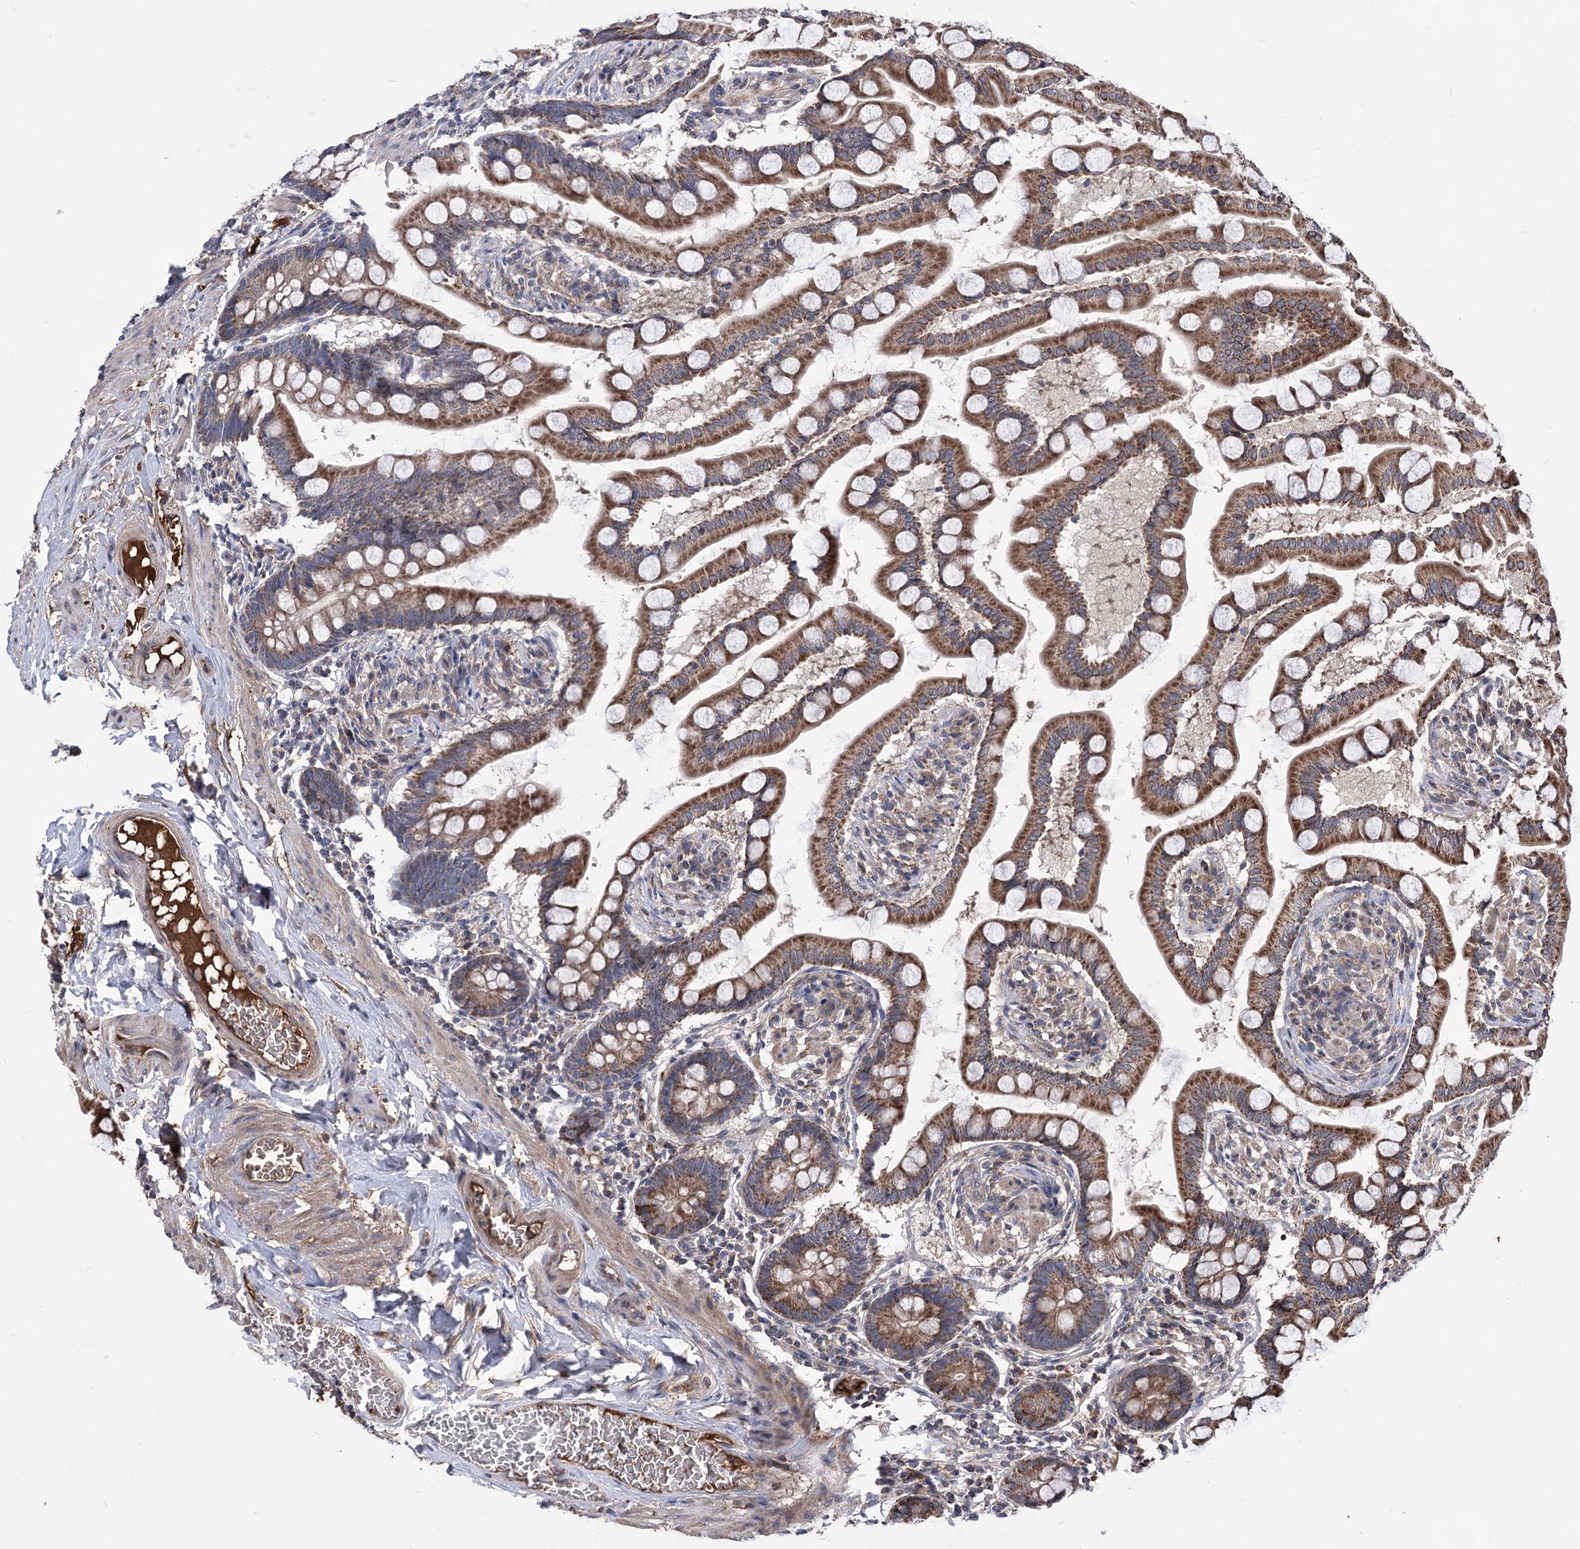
{"staining": {"intensity": "strong", "quantity": ">75%", "location": "cytoplasmic/membranous"}, "tissue": "small intestine", "cell_type": "Glandular cells", "image_type": "normal", "snomed": [{"axis": "morphology", "description": "Normal tissue, NOS"}, {"axis": "topography", "description": "Small intestine"}], "caption": "The micrograph demonstrates staining of benign small intestine, revealing strong cytoplasmic/membranous protein positivity (brown color) within glandular cells. The staining was performed using DAB, with brown indicating positive protein expression. Nuclei are stained blue with hematoxylin.", "gene": "RASSF3", "patient": {"sex": "male", "age": 41}}